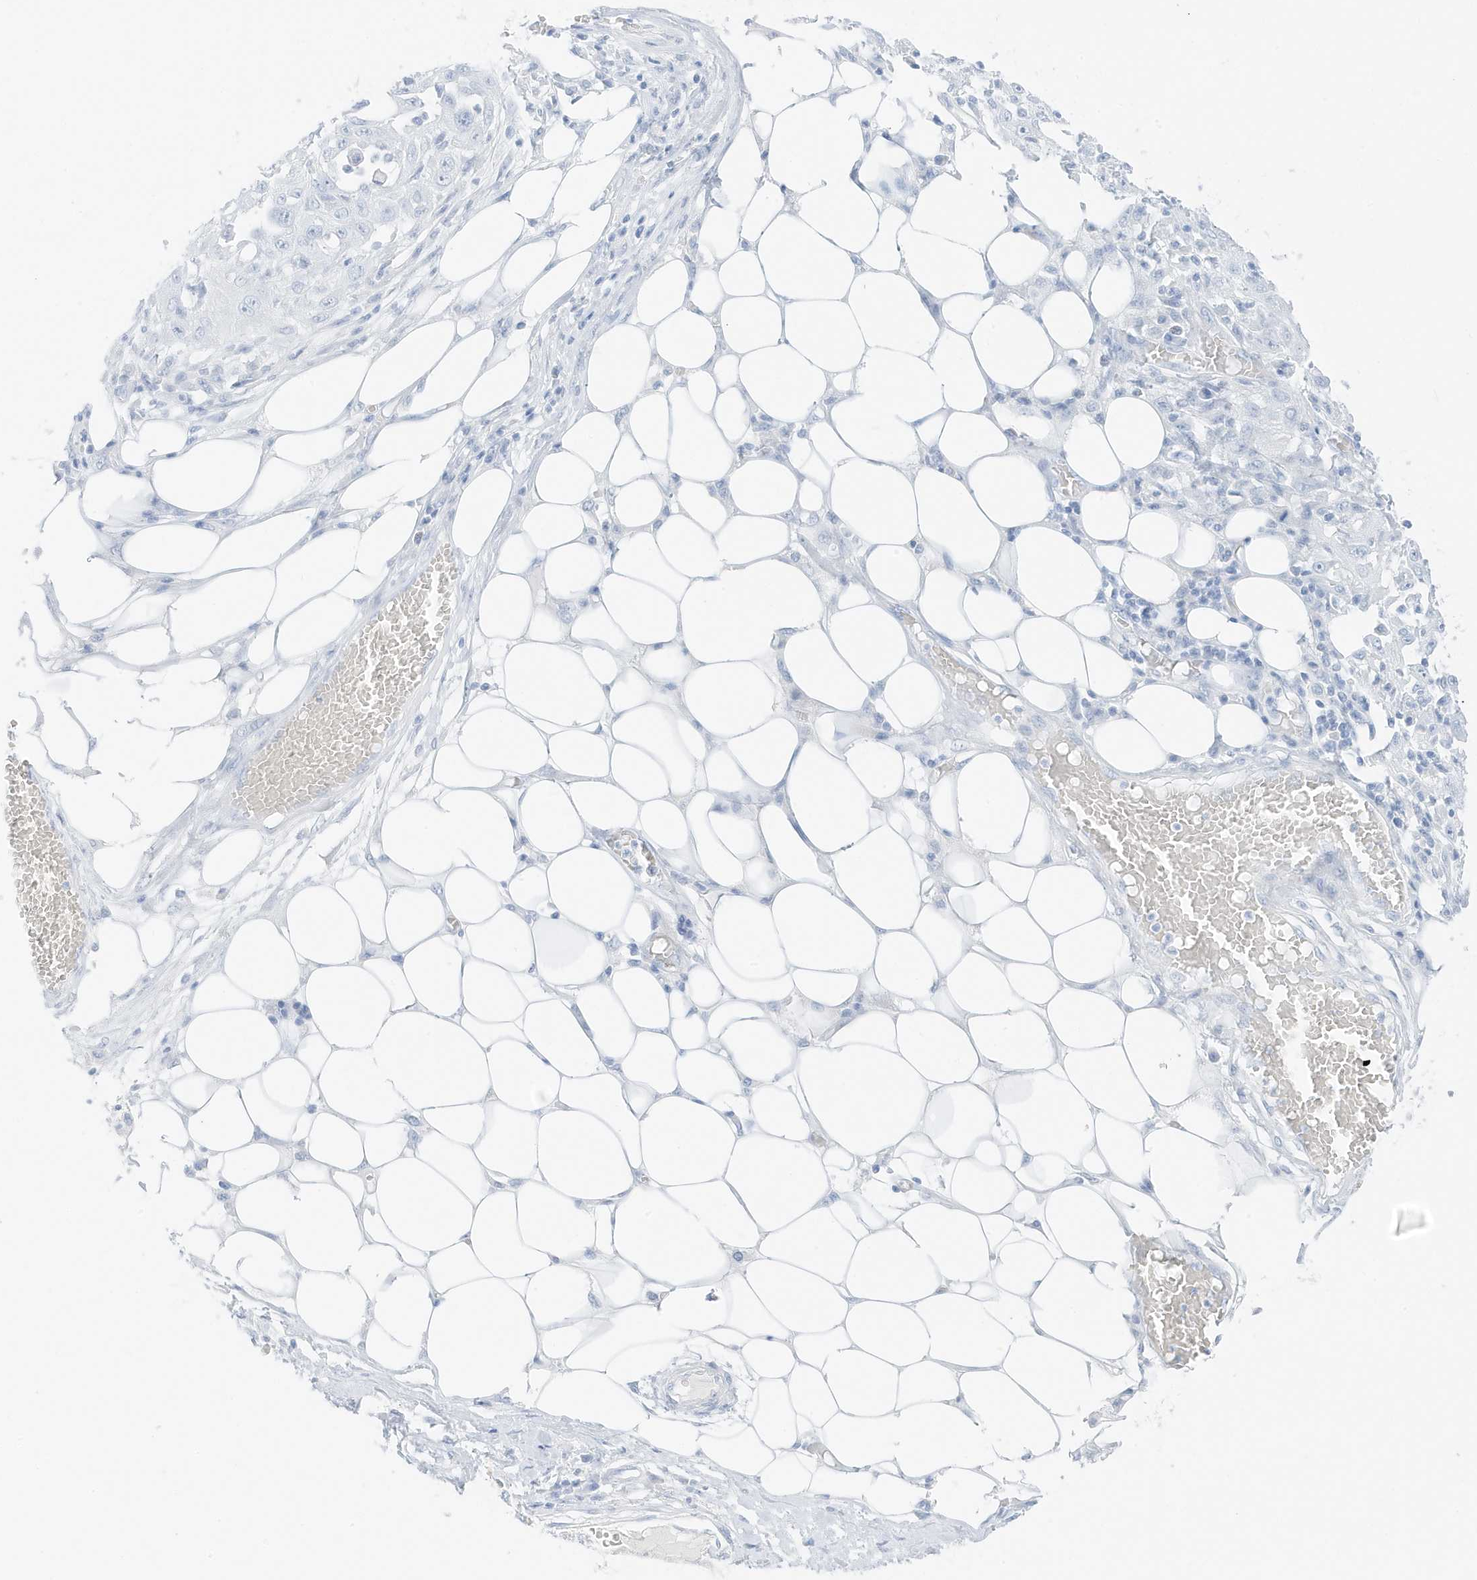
{"staining": {"intensity": "negative", "quantity": "none", "location": "none"}, "tissue": "skin cancer", "cell_type": "Tumor cells", "image_type": "cancer", "snomed": [{"axis": "morphology", "description": "Squamous cell carcinoma, NOS"}, {"axis": "morphology", "description": "Squamous cell carcinoma, metastatic, NOS"}, {"axis": "topography", "description": "Skin"}, {"axis": "topography", "description": "Lymph node"}], "caption": "An IHC photomicrograph of skin metastatic squamous cell carcinoma is shown. There is no staining in tumor cells of skin metastatic squamous cell carcinoma. (DAB (3,3'-diaminobenzidine) IHC with hematoxylin counter stain).", "gene": "SLC22A13", "patient": {"sex": "male", "age": 75}}